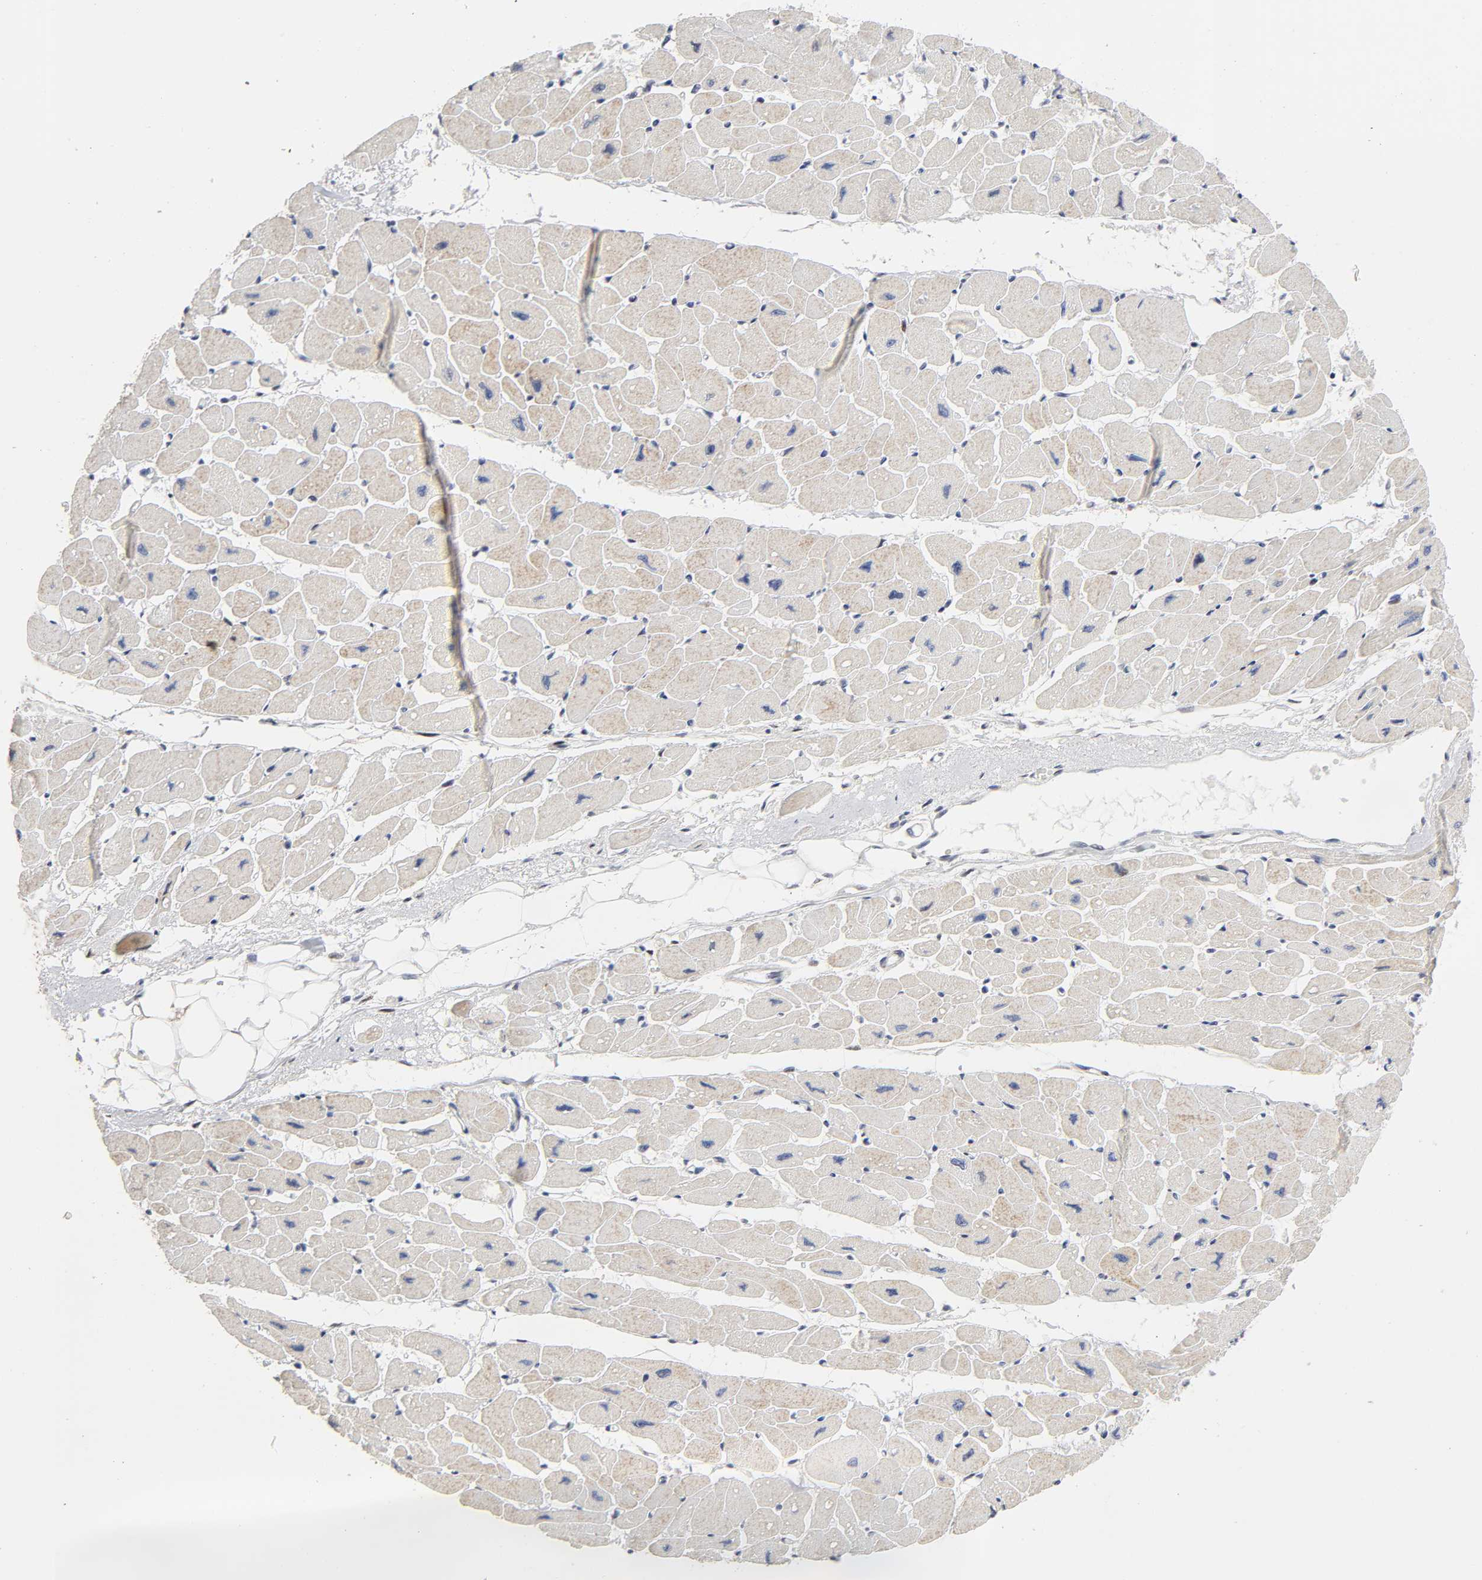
{"staining": {"intensity": "weak", "quantity": "25%-75%", "location": "cytoplasmic/membranous"}, "tissue": "heart muscle", "cell_type": "Cardiomyocytes", "image_type": "normal", "snomed": [{"axis": "morphology", "description": "Normal tissue, NOS"}, {"axis": "topography", "description": "Heart"}], "caption": "Unremarkable heart muscle displays weak cytoplasmic/membranous positivity in about 25%-75% of cardiomyocytes The protein is shown in brown color, while the nuclei are stained blue..", "gene": "STK38", "patient": {"sex": "female", "age": 54}}